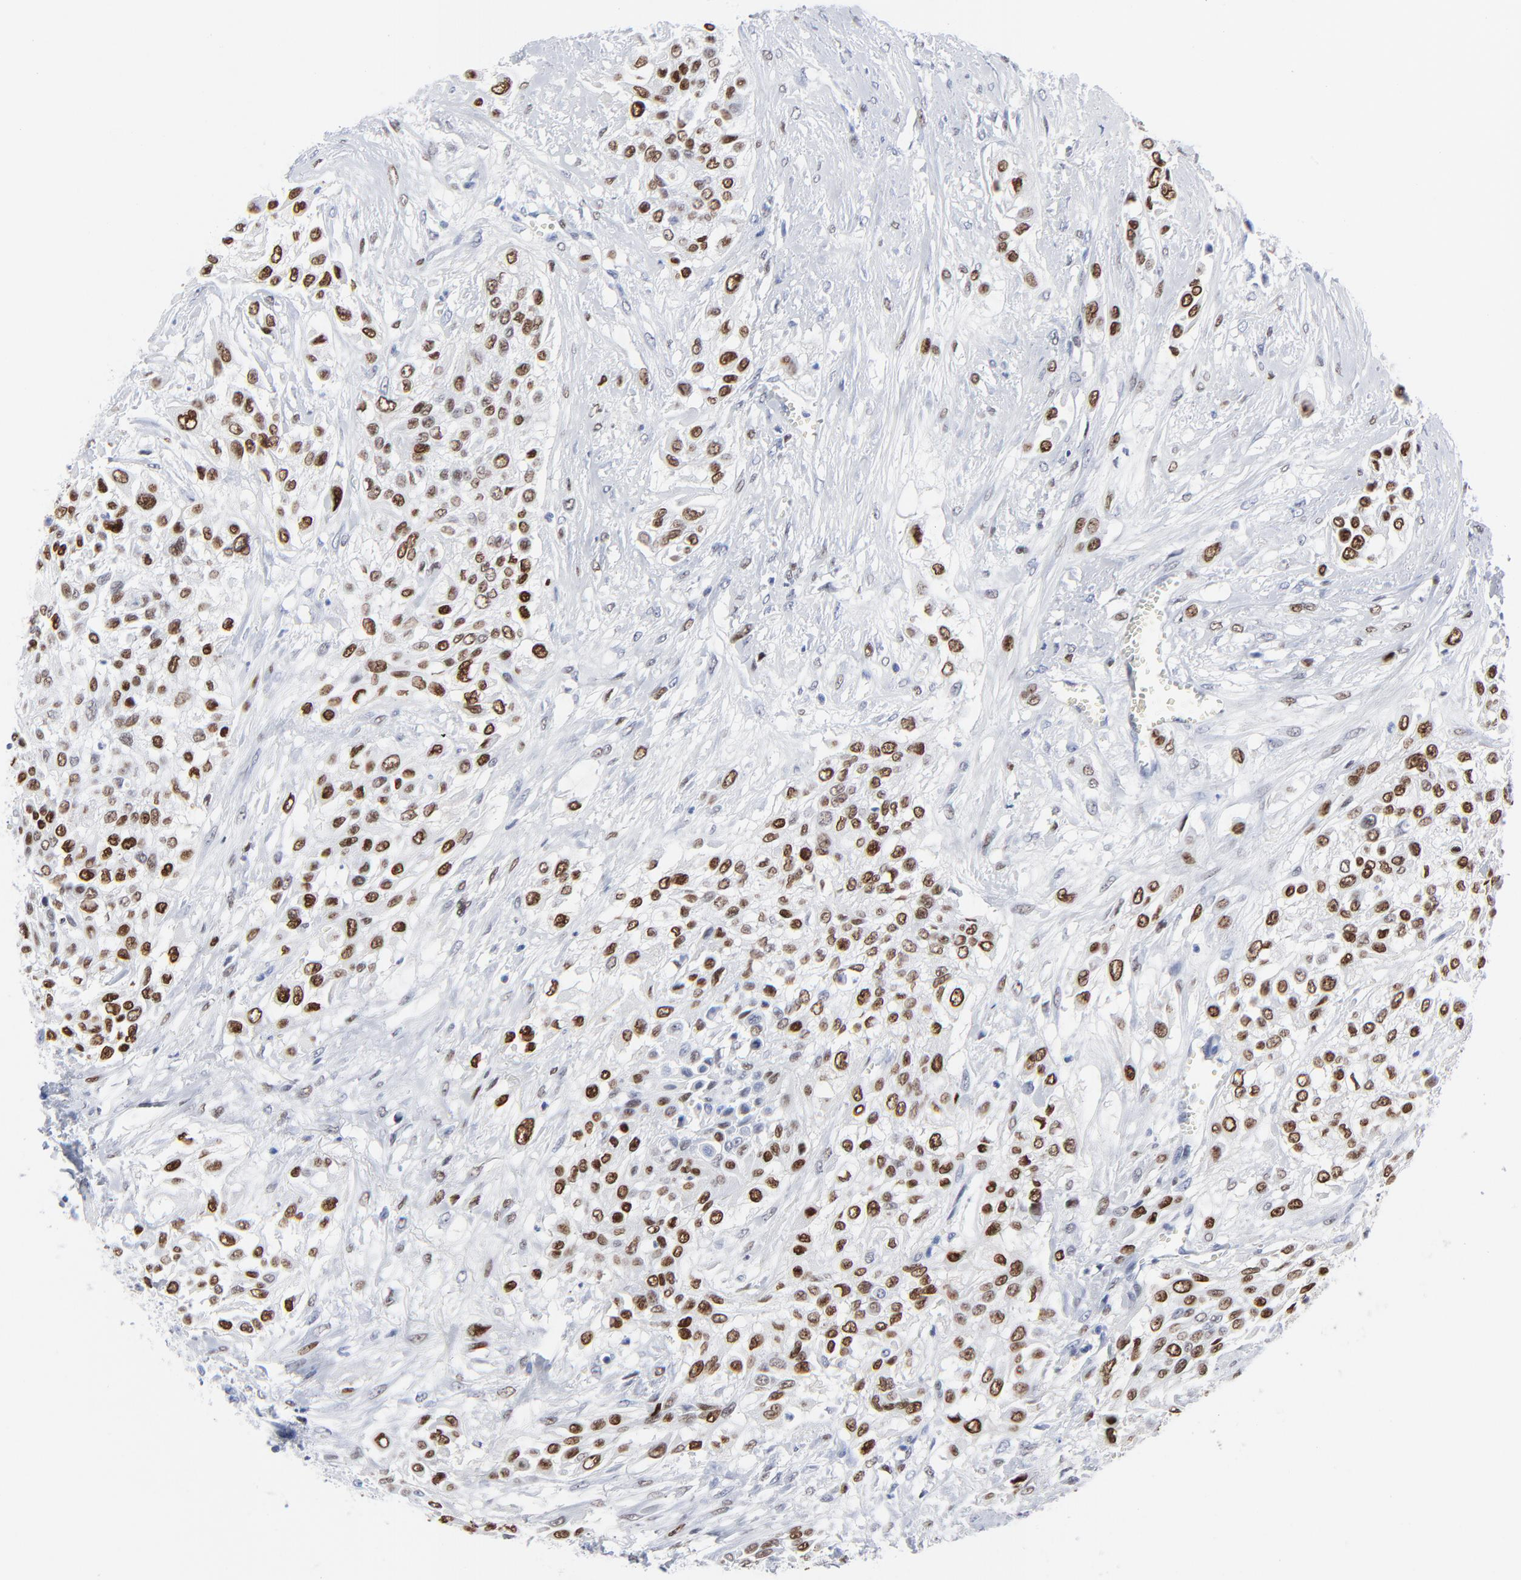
{"staining": {"intensity": "strong", "quantity": ">75%", "location": "nuclear"}, "tissue": "urothelial cancer", "cell_type": "Tumor cells", "image_type": "cancer", "snomed": [{"axis": "morphology", "description": "Urothelial carcinoma, High grade"}, {"axis": "topography", "description": "Urinary bladder"}], "caption": "Brown immunohistochemical staining in human urothelial carcinoma (high-grade) reveals strong nuclear staining in approximately >75% of tumor cells.", "gene": "JUN", "patient": {"sex": "male", "age": 57}}